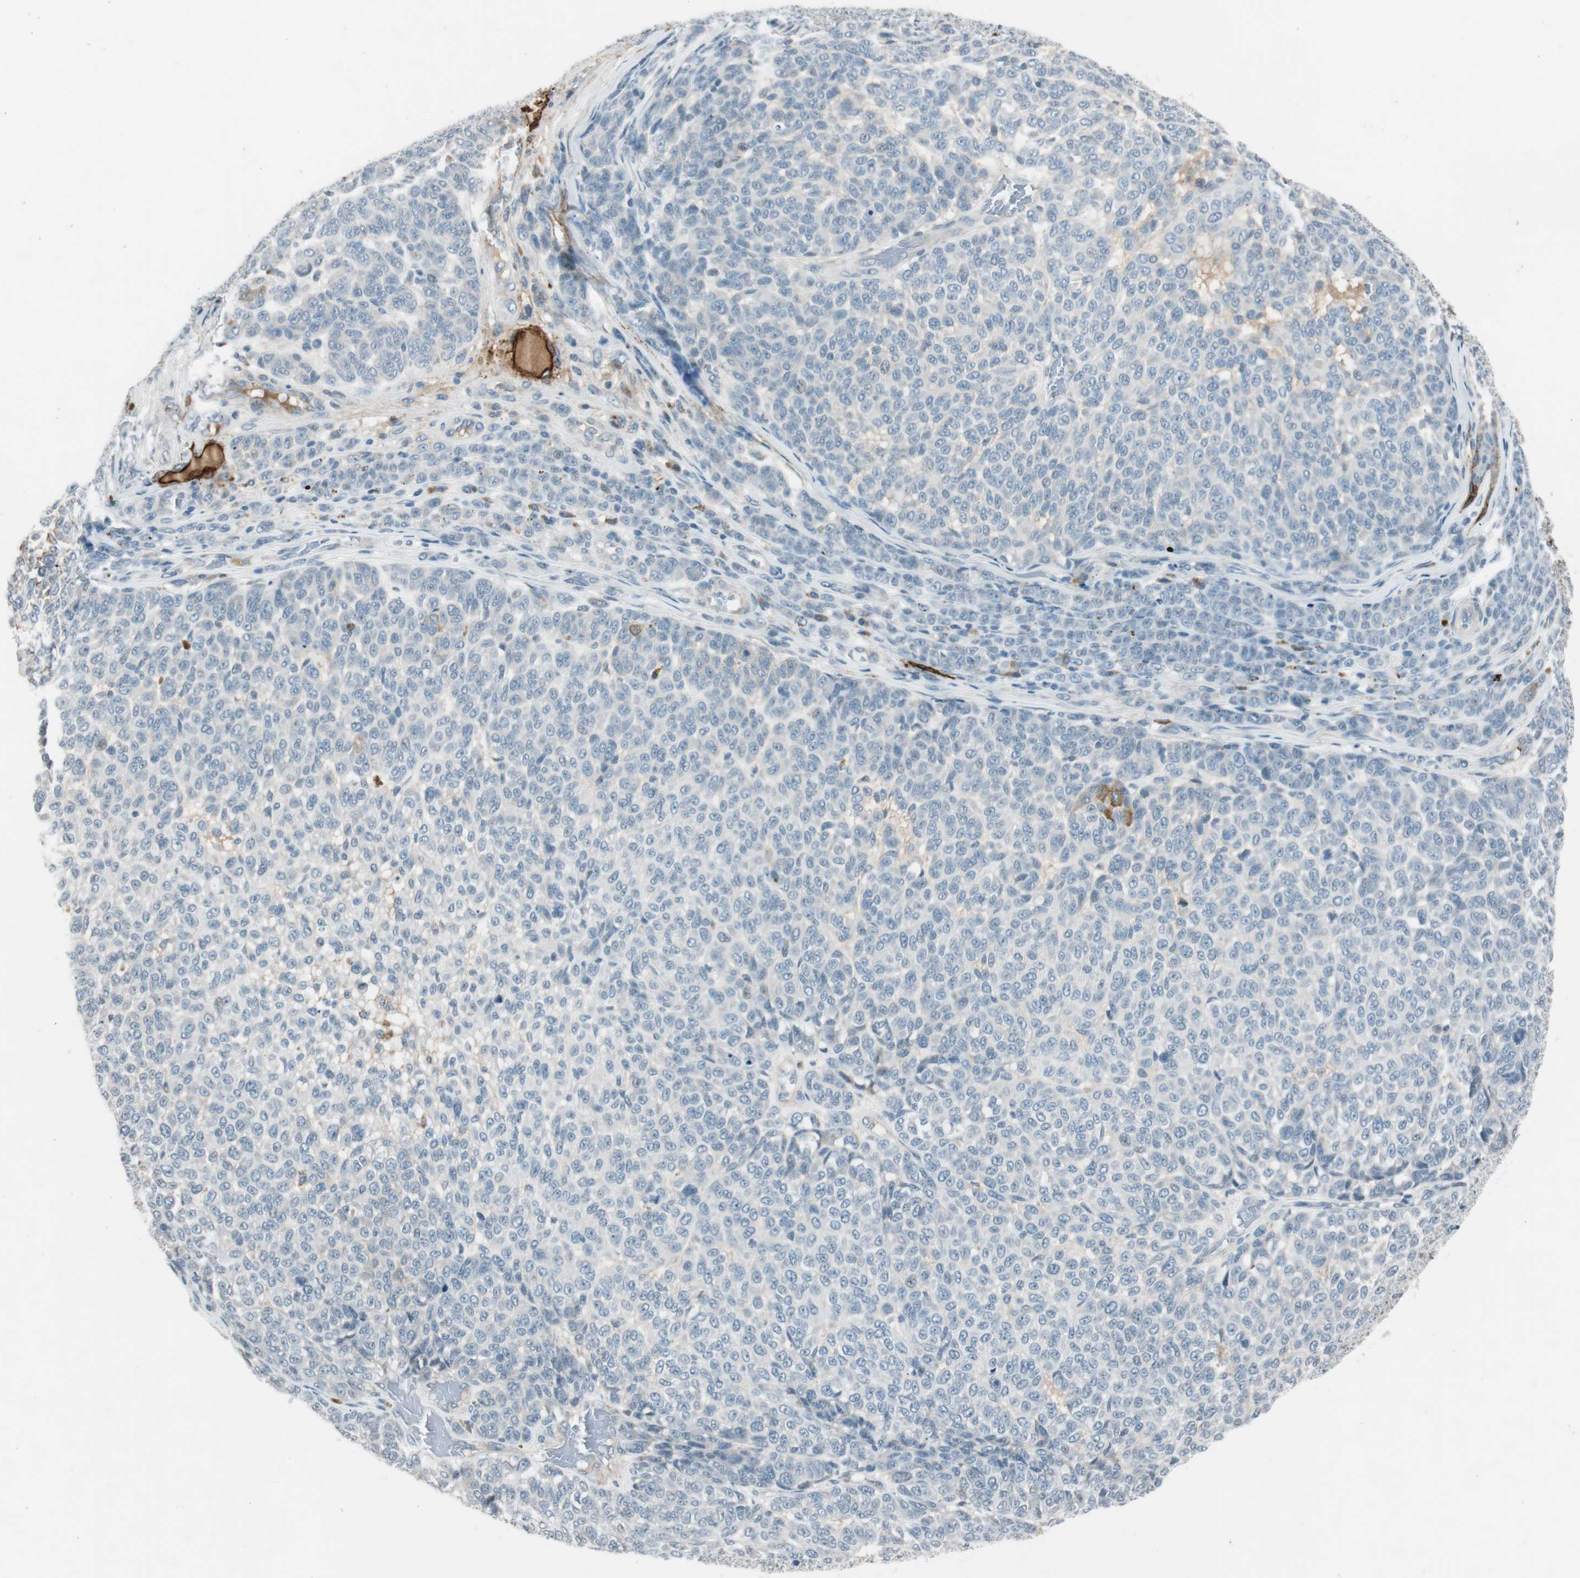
{"staining": {"intensity": "negative", "quantity": "none", "location": "none"}, "tissue": "melanoma", "cell_type": "Tumor cells", "image_type": "cancer", "snomed": [{"axis": "morphology", "description": "Malignant melanoma, NOS"}, {"axis": "topography", "description": "Skin"}], "caption": "DAB (3,3'-diaminobenzidine) immunohistochemical staining of malignant melanoma shows no significant positivity in tumor cells.", "gene": "PDPN", "patient": {"sex": "male", "age": 59}}